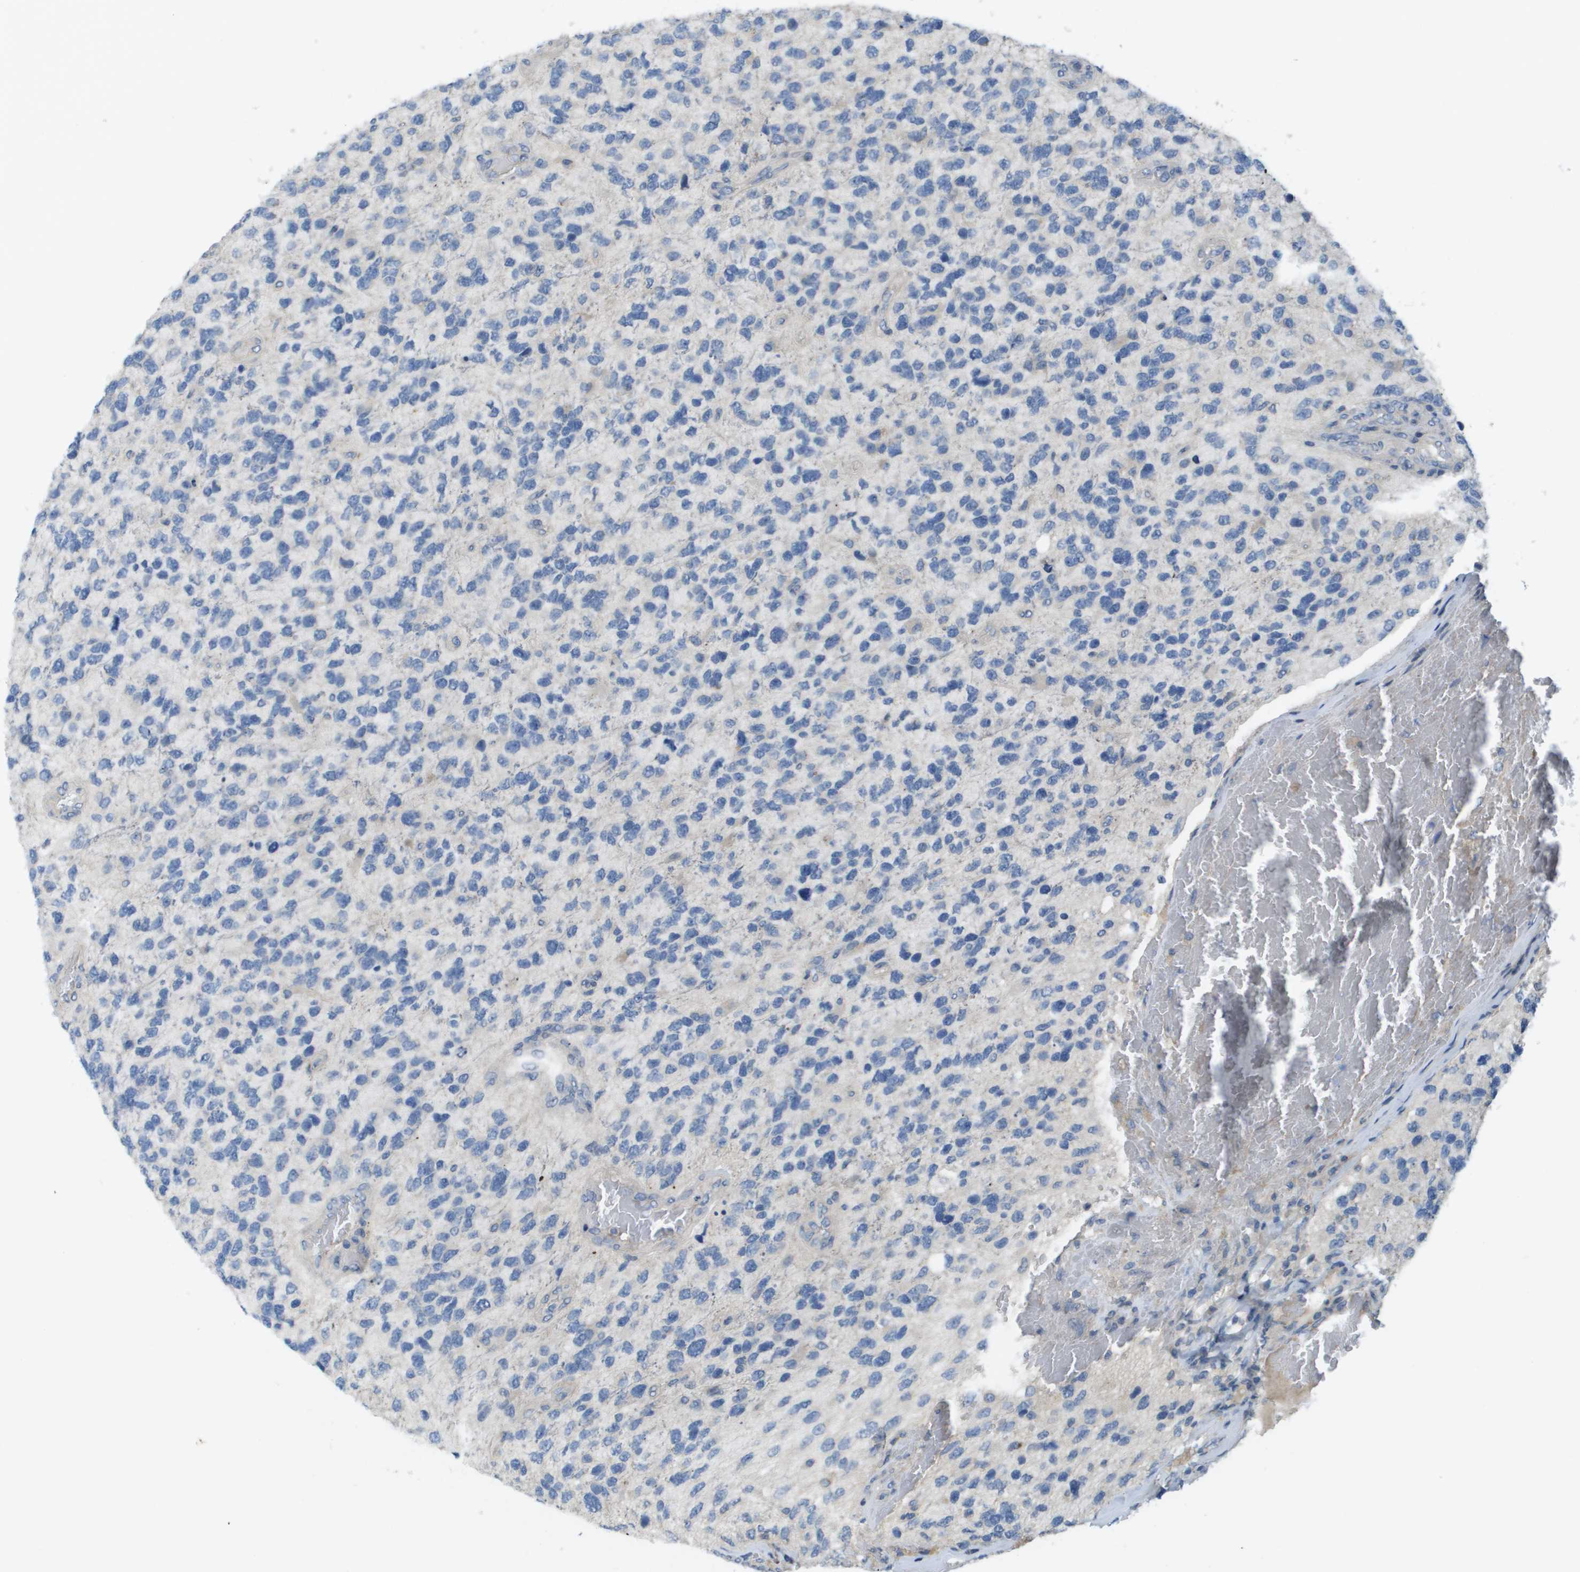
{"staining": {"intensity": "negative", "quantity": "none", "location": "none"}, "tissue": "glioma", "cell_type": "Tumor cells", "image_type": "cancer", "snomed": [{"axis": "morphology", "description": "Glioma, malignant, High grade"}, {"axis": "topography", "description": "Brain"}], "caption": "Malignant high-grade glioma was stained to show a protein in brown. There is no significant expression in tumor cells.", "gene": "KRT23", "patient": {"sex": "female", "age": 58}}